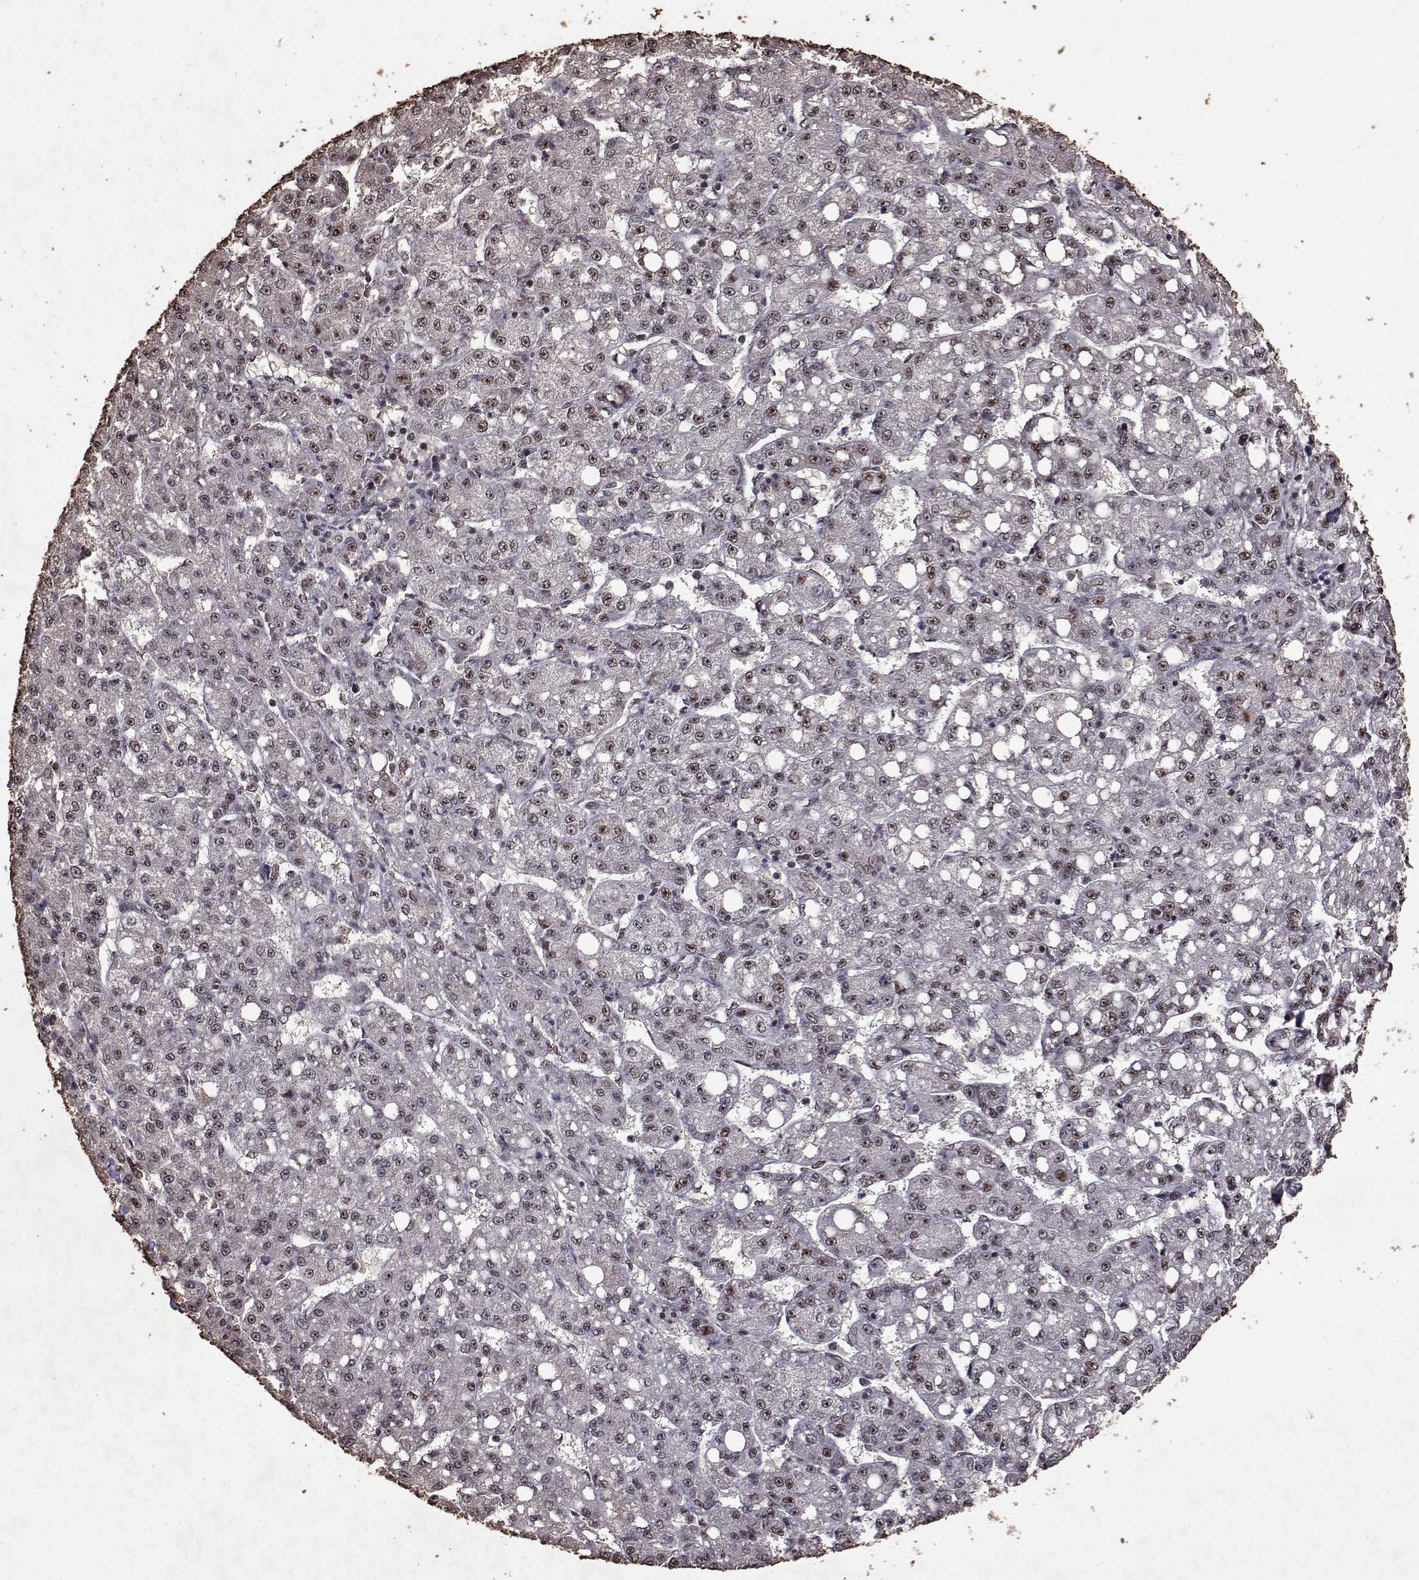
{"staining": {"intensity": "moderate", "quantity": ">75%", "location": "nuclear"}, "tissue": "liver cancer", "cell_type": "Tumor cells", "image_type": "cancer", "snomed": [{"axis": "morphology", "description": "Carcinoma, Hepatocellular, NOS"}, {"axis": "topography", "description": "Liver"}], "caption": "Immunohistochemistry of human liver hepatocellular carcinoma shows medium levels of moderate nuclear staining in approximately >75% of tumor cells.", "gene": "TOE1", "patient": {"sex": "female", "age": 65}}